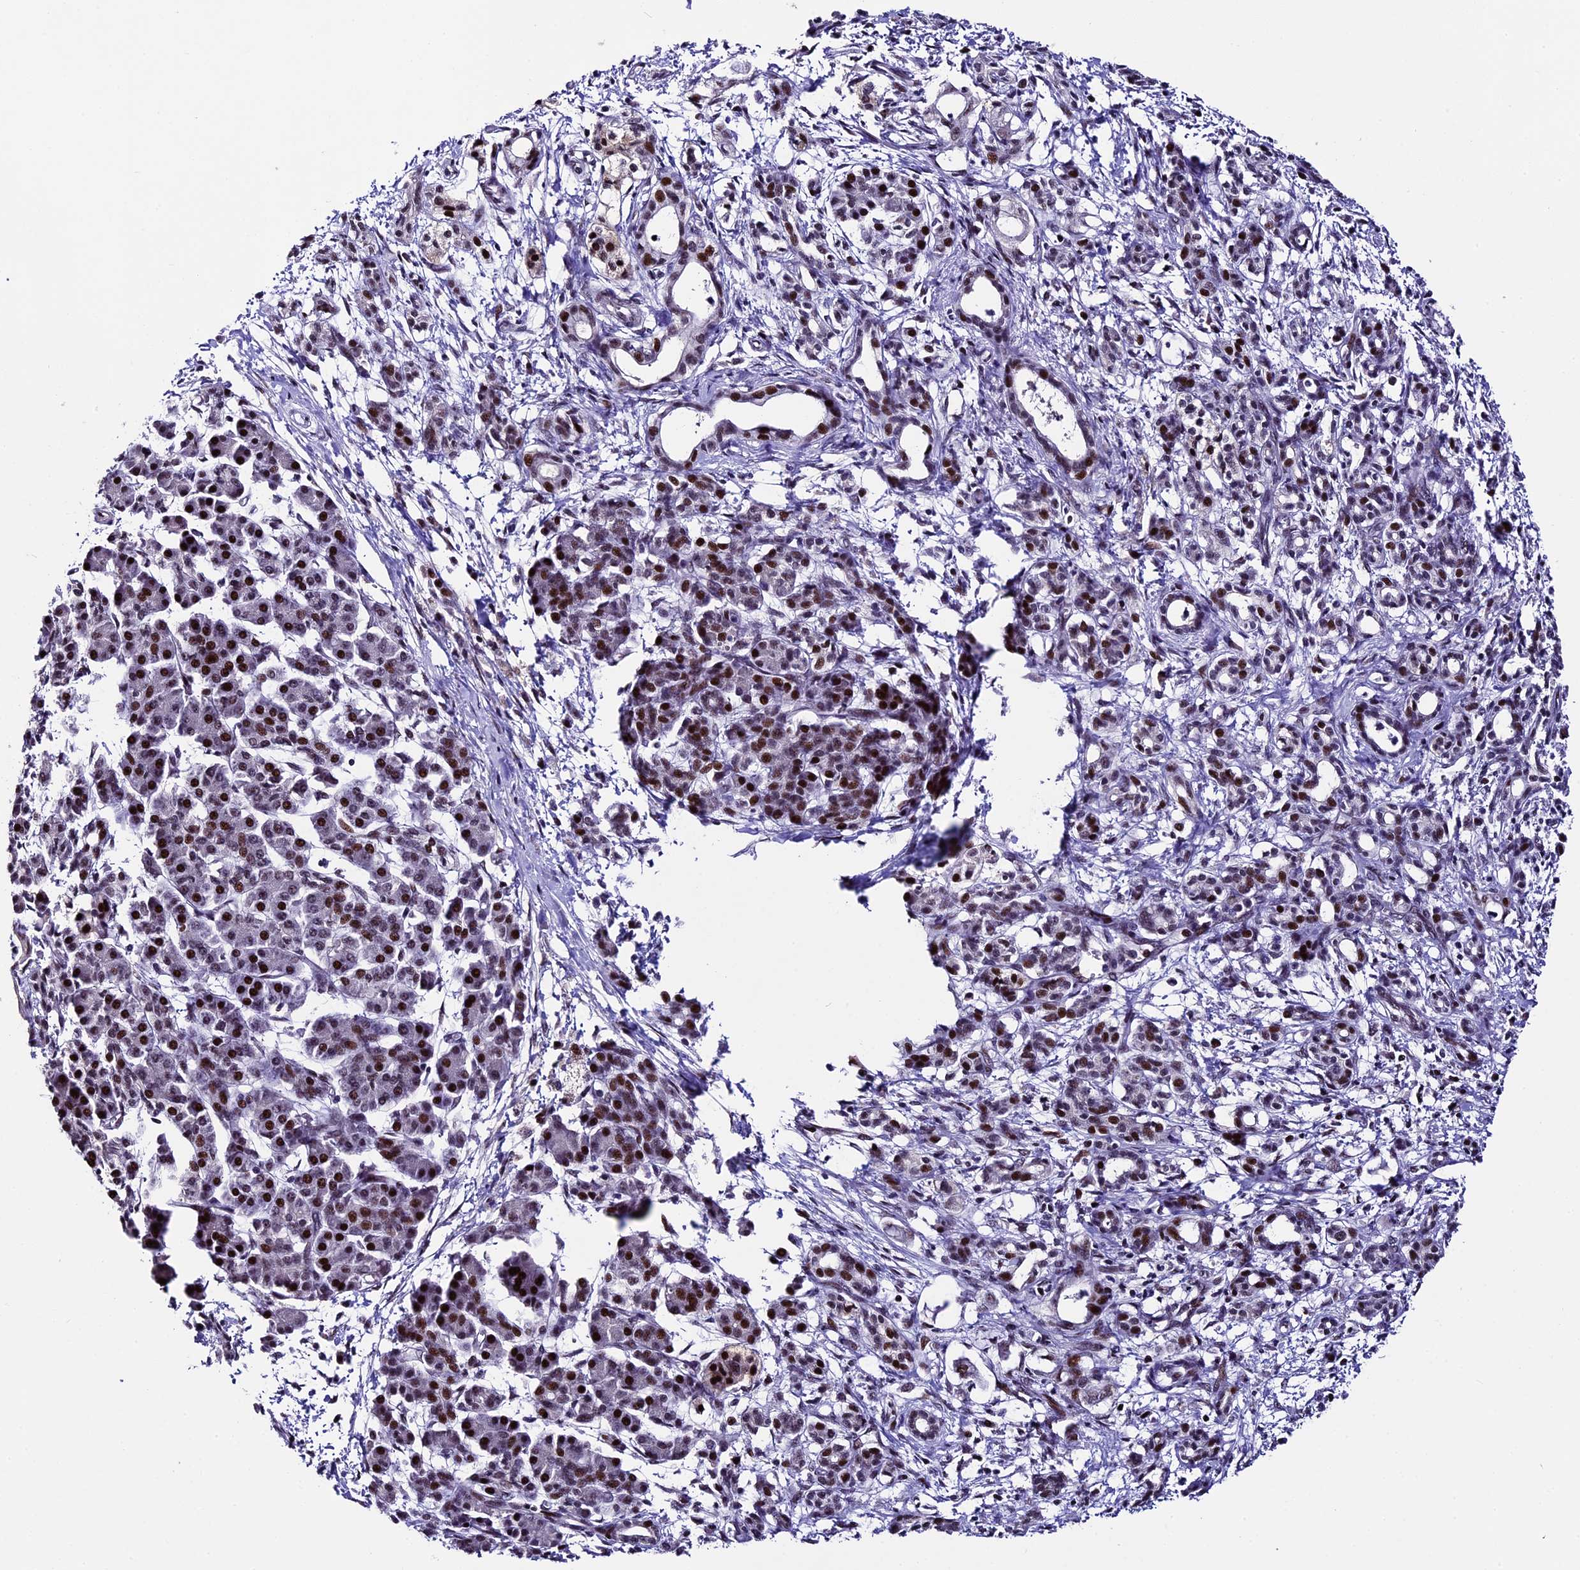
{"staining": {"intensity": "moderate", "quantity": "25%-75%", "location": "nuclear"}, "tissue": "pancreatic cancer", "cell_type": "Tumor cells", "image_type": "cancer", "snomed": [{"axis": "morphology", "description": "Adenocarcinoma, NOS"}, {"axis": "topography", "description": "Pancreas"}], "caption": "Immunohistochemical staining of human pancreatic cancer (adenocarcinoma) shows medium levels of moderate nuclear positivity in approximately 25%-75% of tumor cells.", "gene": "TCP11L2", "patient": {"sex": "female", "age": 55}}